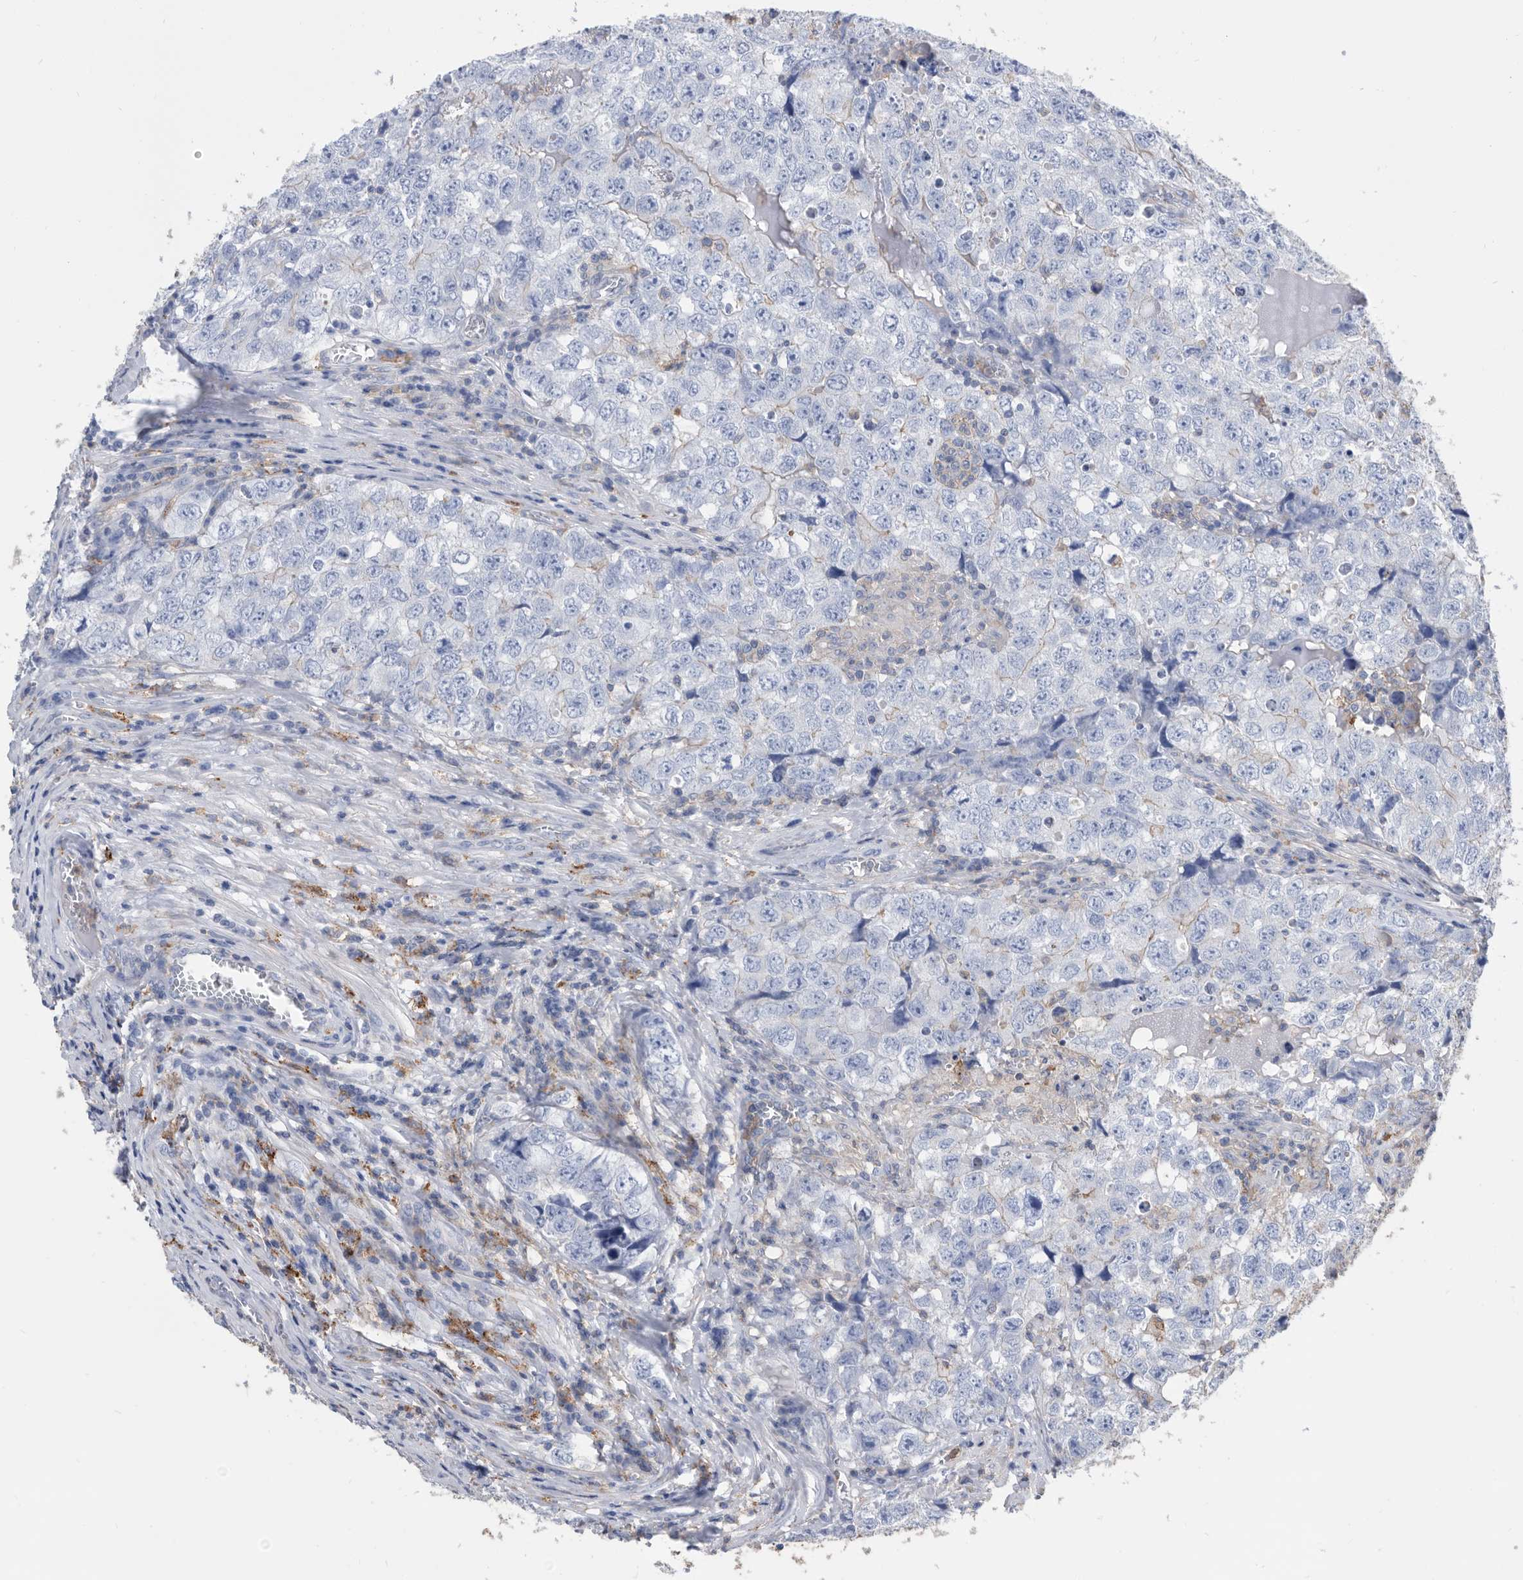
{"staining": {"intensity": "negative", "quantity": "none", "location": "none"}, "tissue": "testis cancer", "cell_type": "Tumor cells", "image_type": "cancer", "snomed": [{"axis": "morphology", "description": "Seminoma, NOS"}, {"axis": "morphology", "description": "Carcinoma, Embryonal, NOS"}, {"axis": "topography", "description": "Testis"}], "caption": "This histopathology image is of testis embryonal carcinoma stained with immunohistochemistry (IHC) to label a protein in brown with the nuclei are counter-stained blue. There is no staining in tumor cells.", "gene": "MS4A4A", "patient": {"sex": "male", "age": 43}}